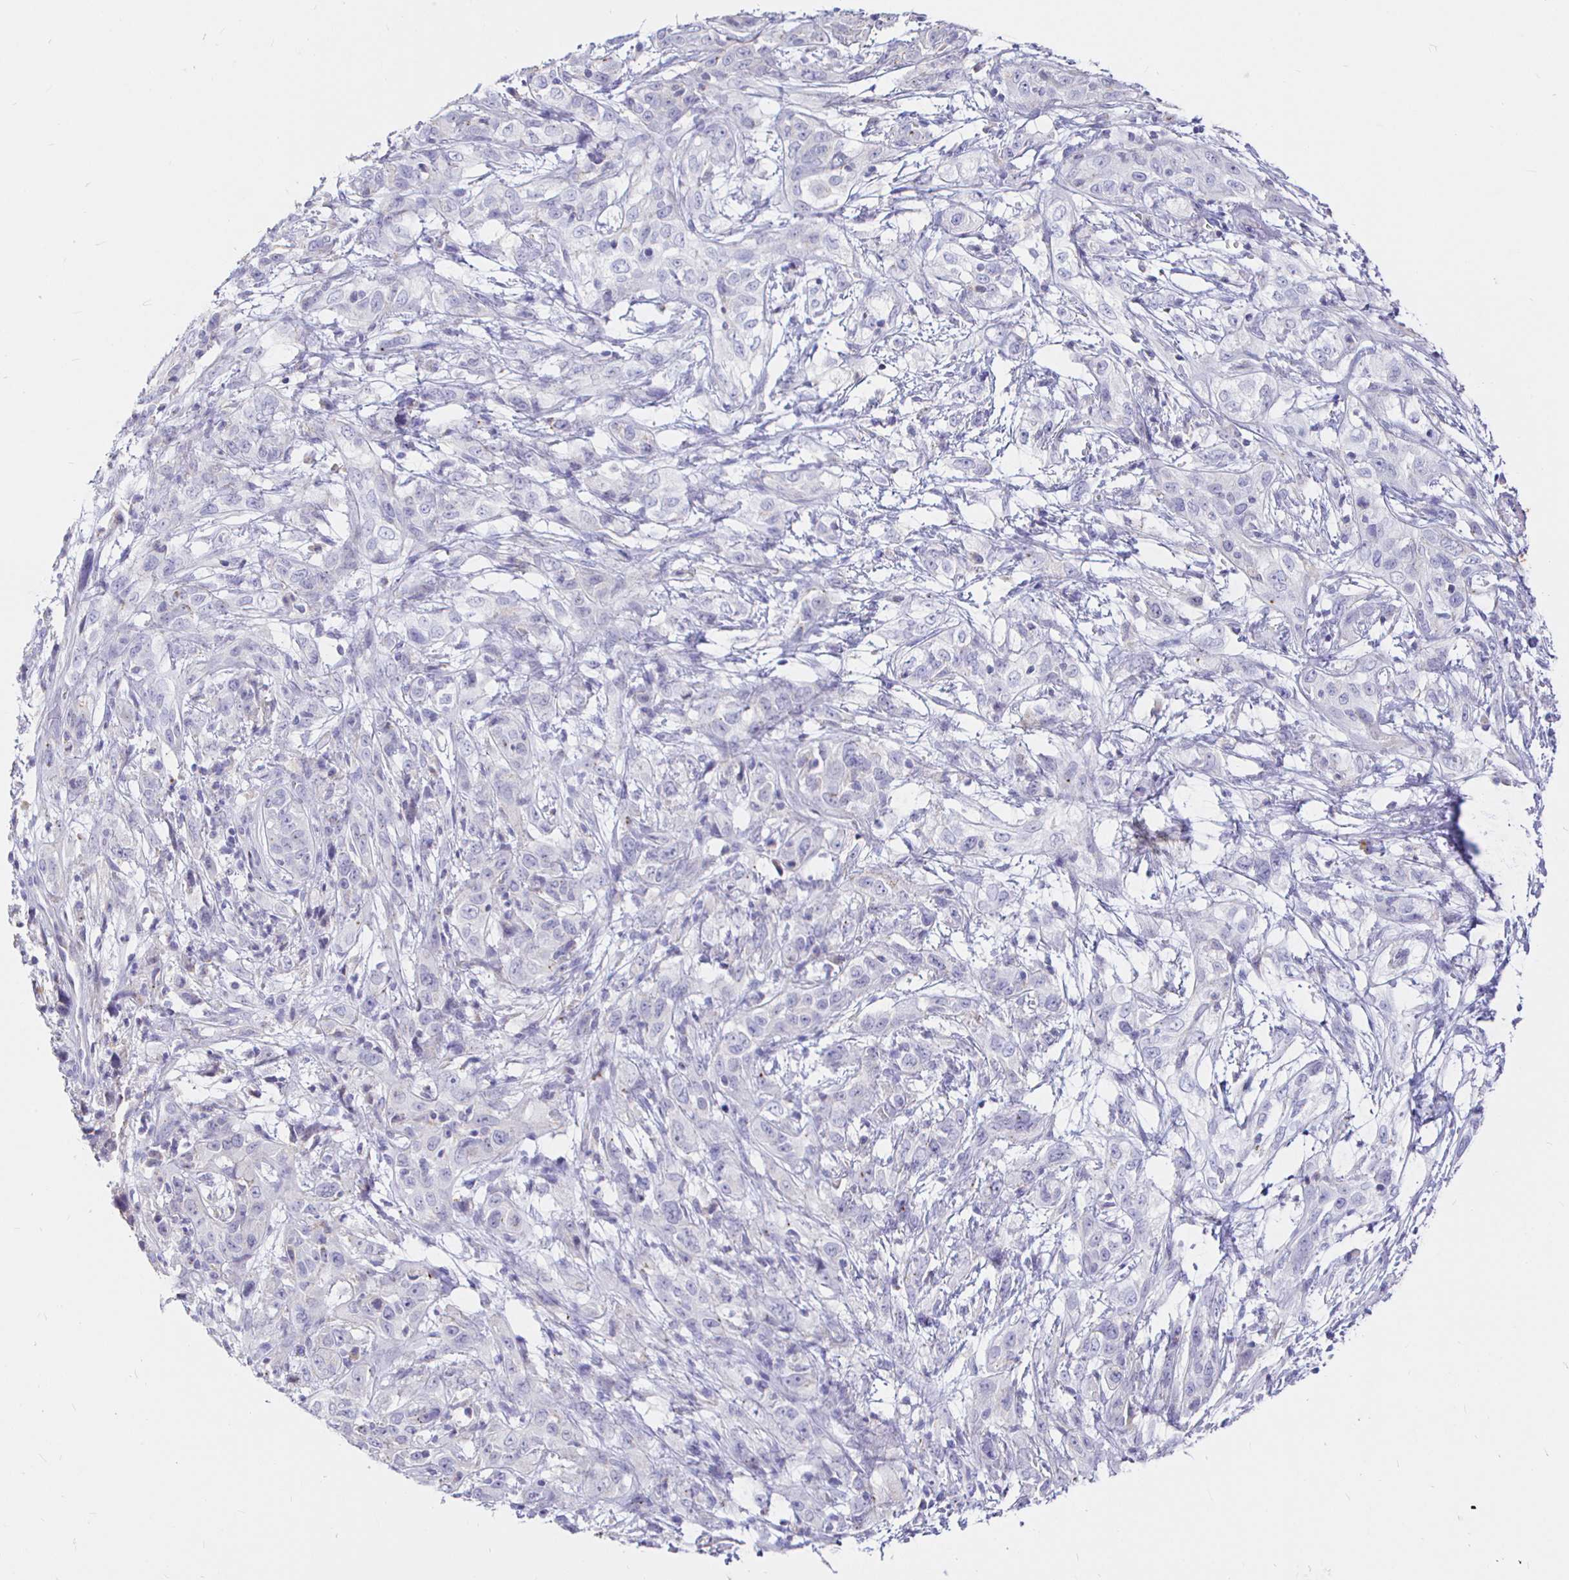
{"staining": {"intensity": "negative", "quantity": "none", "location": "none"}, "tissue": "cervical cancer", "cell_type": "Tumor cells", "image_type": "cancer", "snomed": [{"axis": "morphology", "description": "Adenocarcinoma, NOS"}, {"axis": "topography", "description": "Cervix"}], "caption": "High power microscopy micrograph of an IHC image of cervical cancer (adenocarcinoma), revealing no significant staining in tumor cells. Nuclei are stained in blue.", "gene": "NECAB1", "patient": {"sex": "female", "age": 40}}